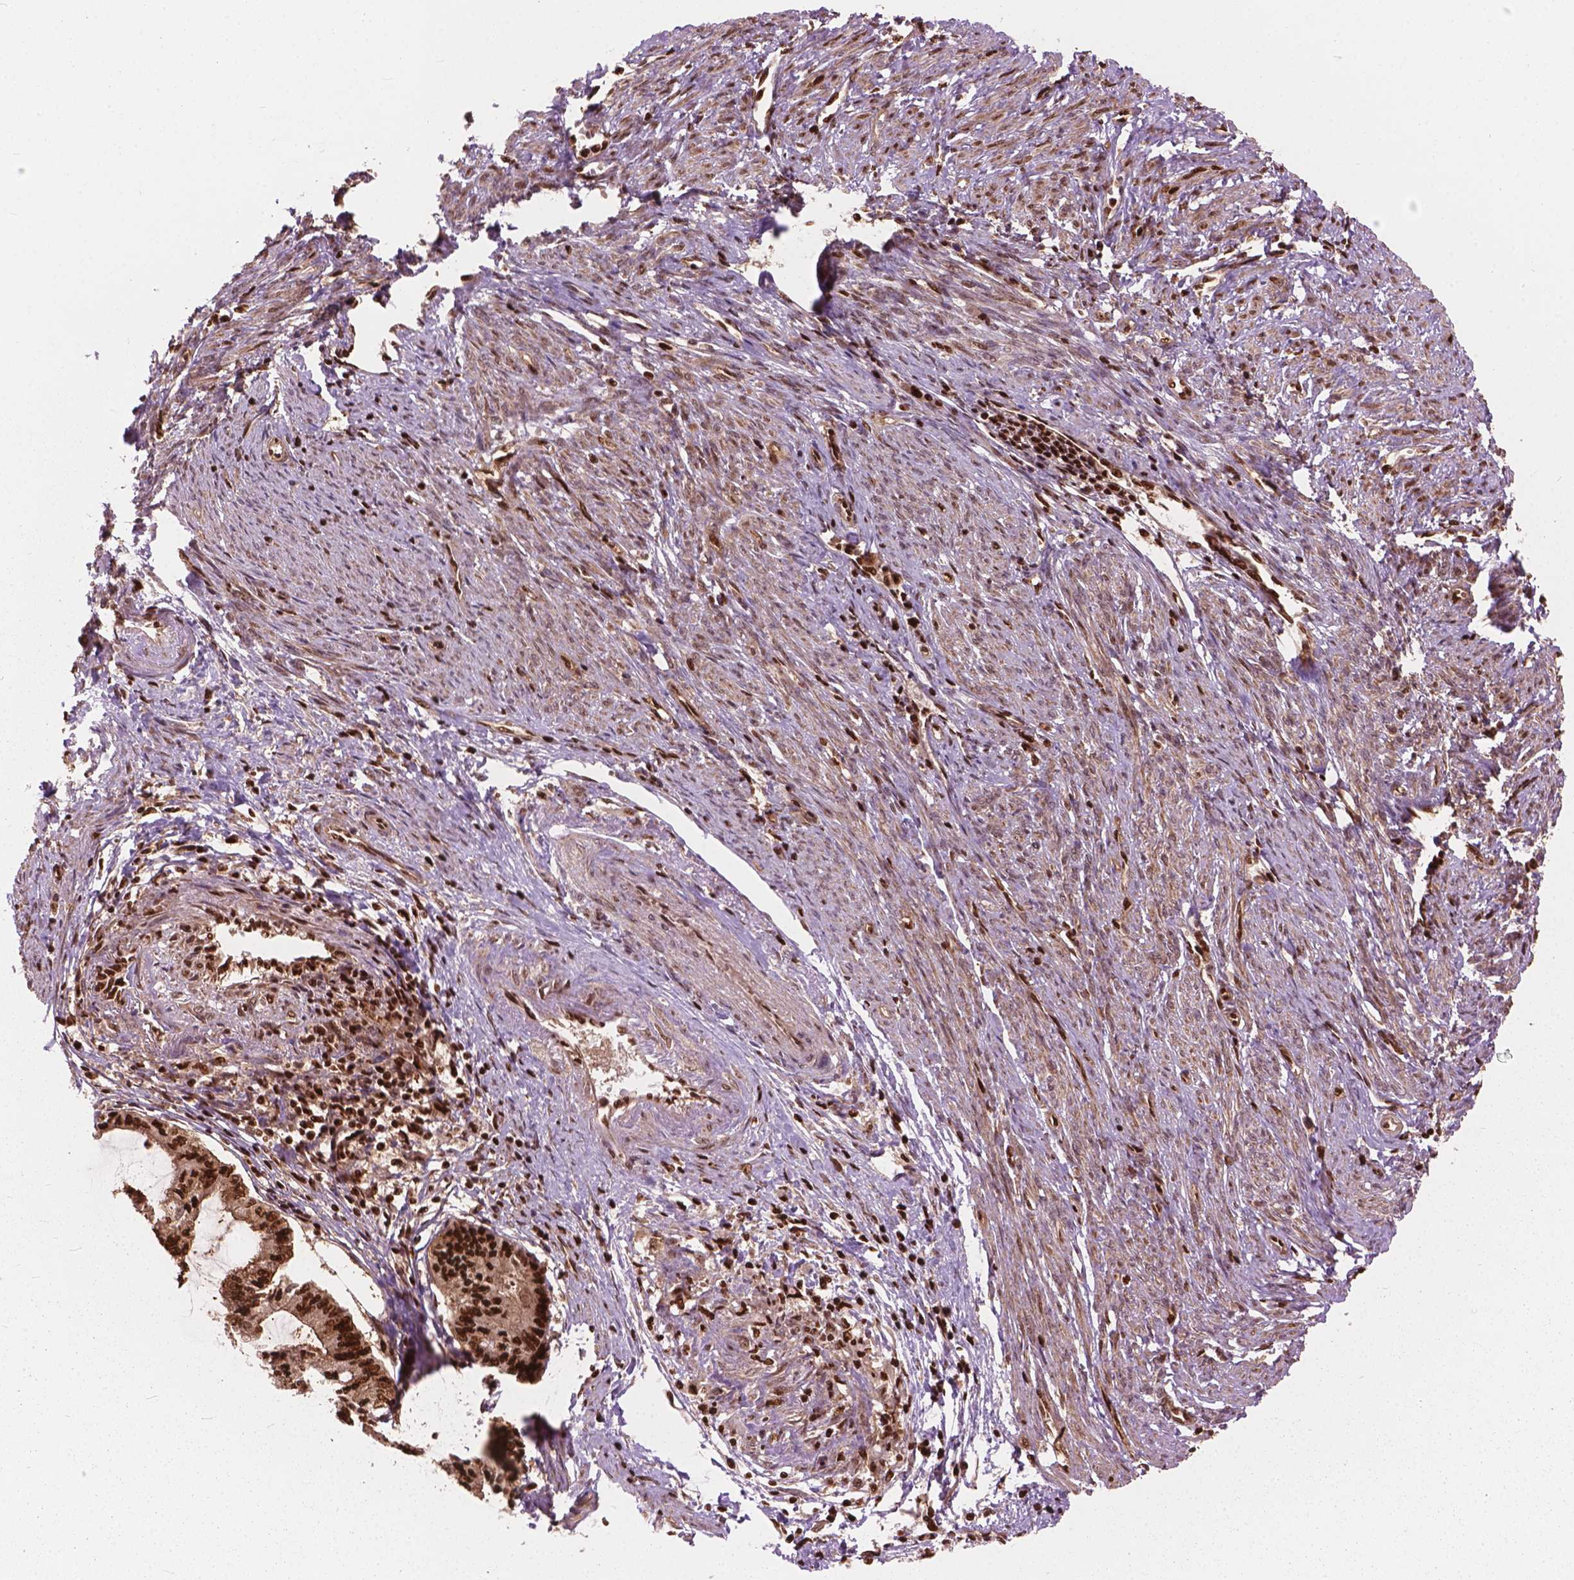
{"staining": {"intensity": "strong", "quantity": ">75%", "location": "nuclear"}, "tissue": "endometrial cancer", "cell_type": "Tumor cells", "image_type": "cancer", "snomed": [{"axis": "morphology", "description": "Adenocarcinoma, NOS"}, {"axis": "topography", "description": "Endometrium"}], "caption": "Endometrial cancer stained with a brown dye exhibits strong nuclear positive expression in about >75% of tumor cells.", "gene": "ANP32B", "patient": {"sex": "female", "age": 86}}